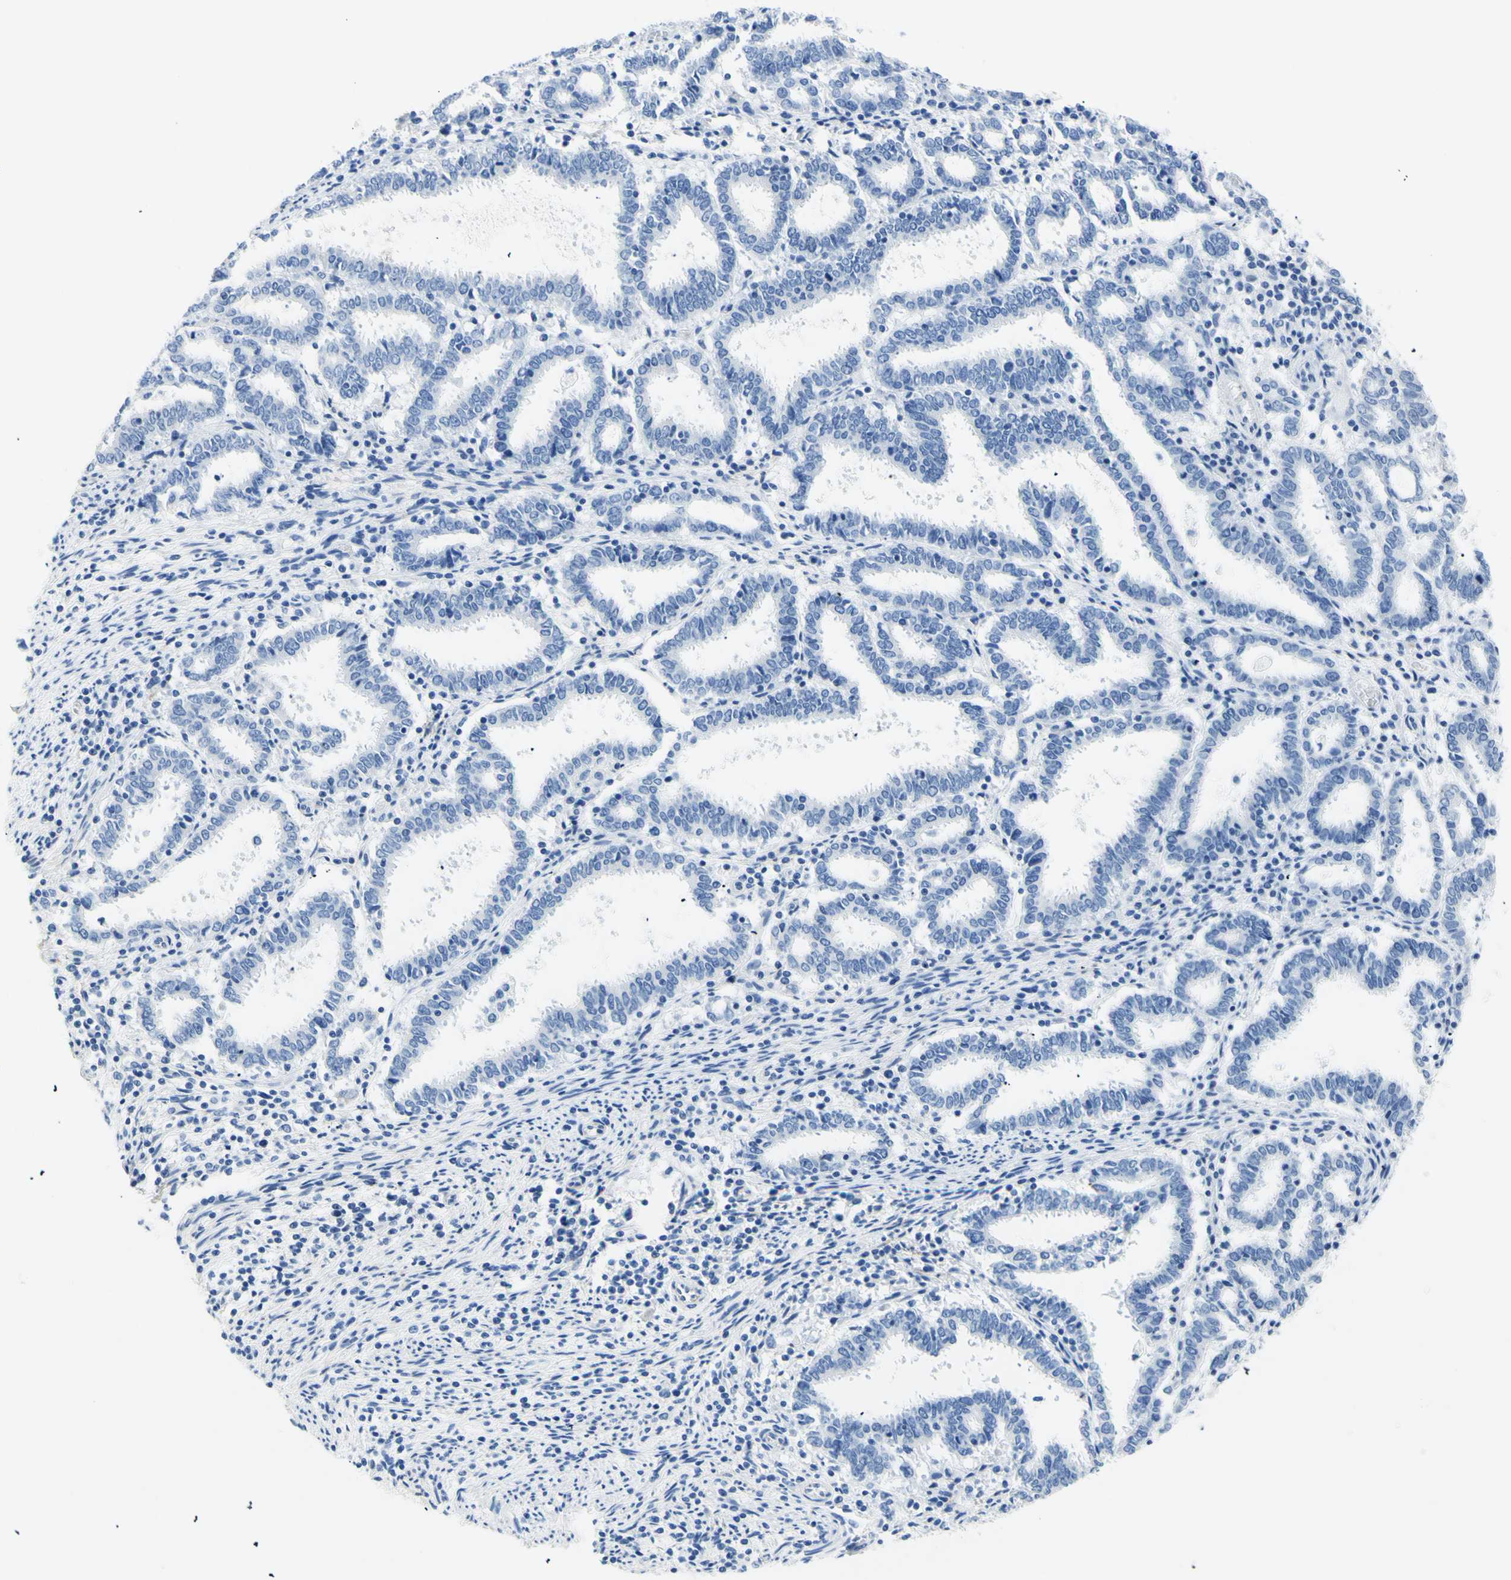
{"staining": {"intensity": "negative", "quantity": "none", "location": "none"}, "tissue": "endometrial cancer", "cell_type": "Tumor cells", "image_type": "cancer", "snomed": [{"axis": "morphology", "description": "Adenocarcinoma, NOS"}, {"axis": "topography", "description": "Uterus"}], "caption": "Endometrial cancer was stained to show a protein in brown. There is no significant positivity in tumor cells.", "gene": "HPCA", "patient": {"sex": "female", "age": 83}}